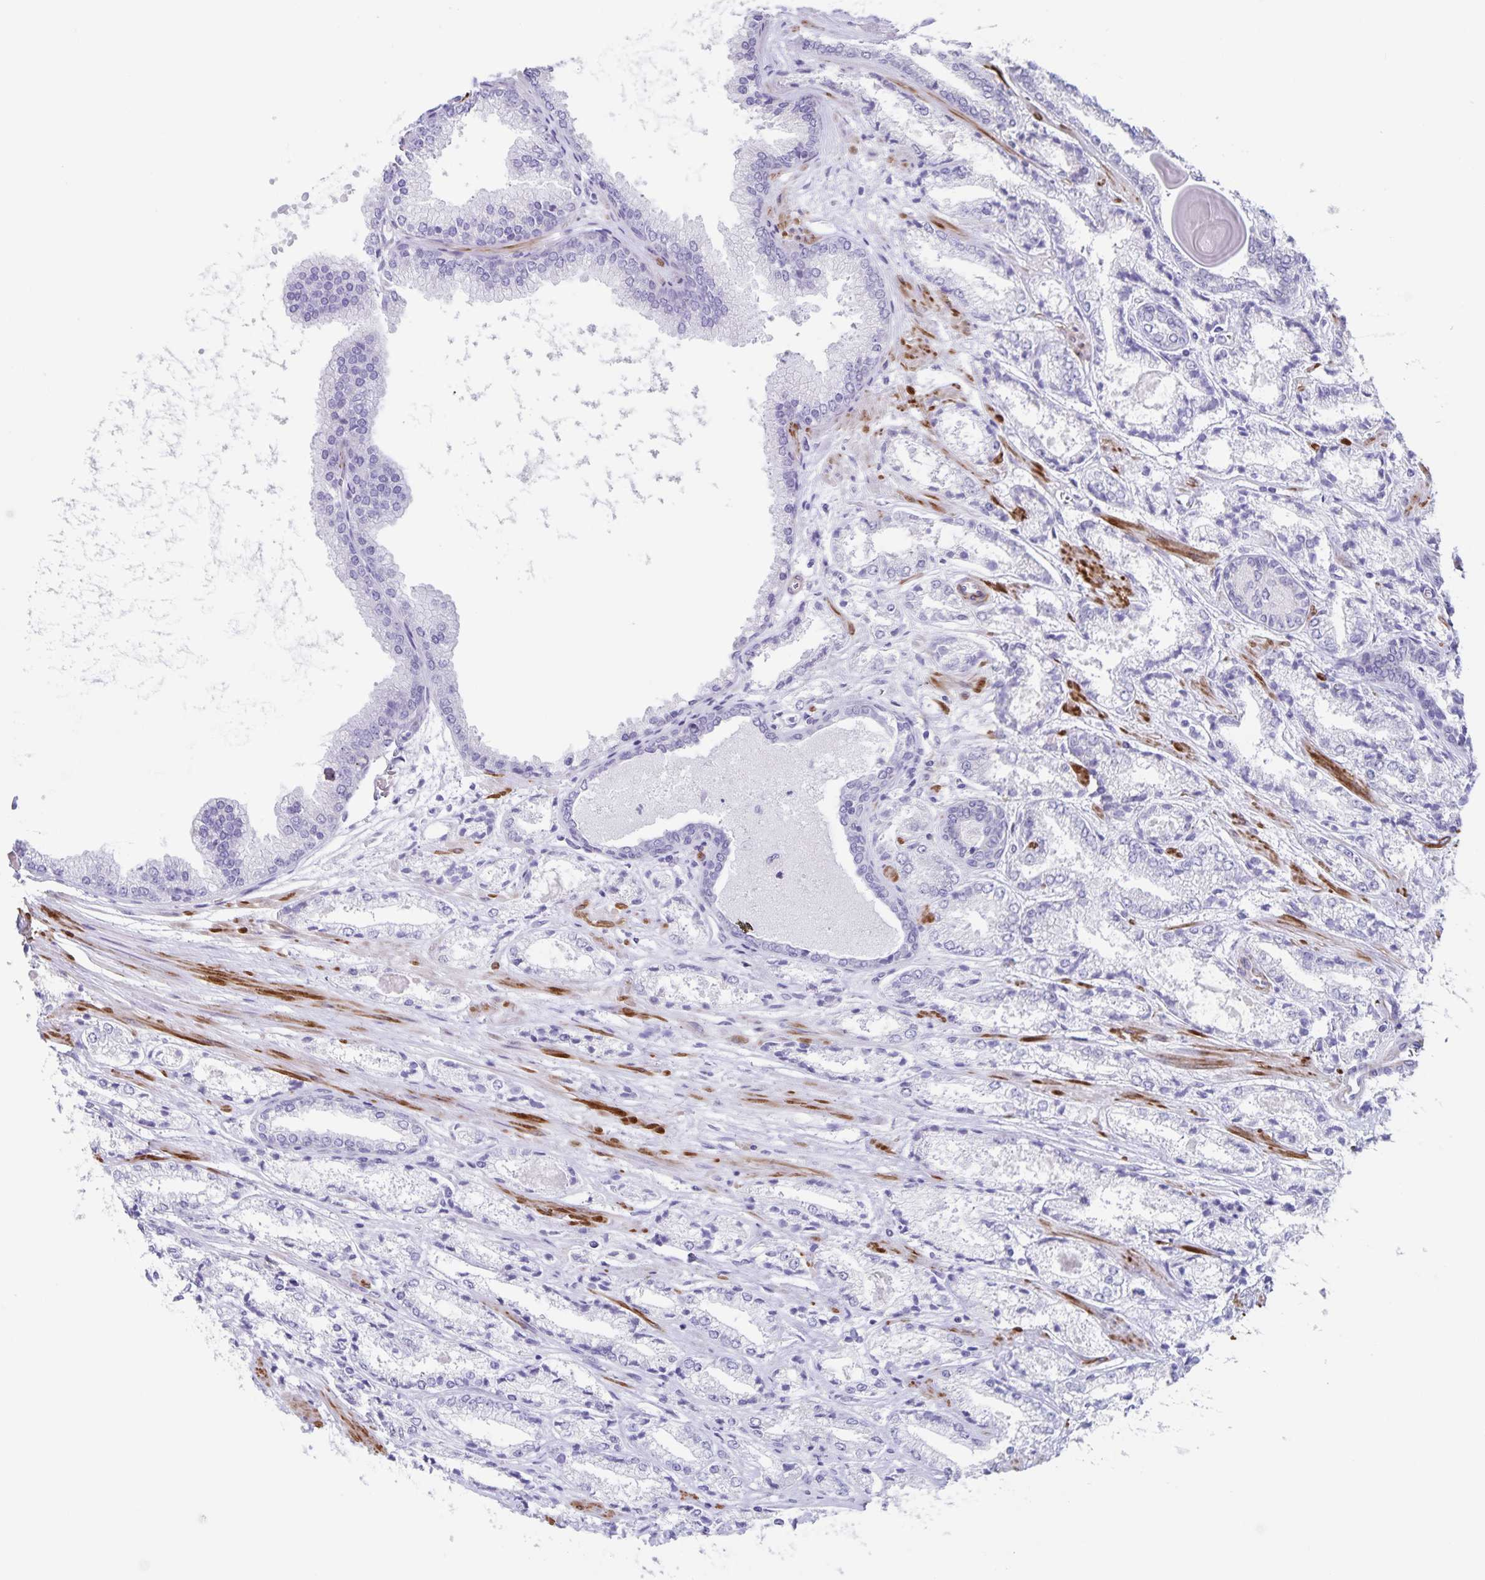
{"staining": {"intensity": "negative", "quantity": "none", "location": "none"}, "tissue": "prostate cancer", "cell_type": "Tumor cells", "image_type": "cancer", "snomed": [{"axis": "morphology", "description": "Adenocarcinoma, High grade"}, {"axis": "topography", "description": "Prostate"}], "caption": "Image shows no significant protein positivity in tumor cells of prostate cancer (adenocarcinoma (high-grade)).", "gene": "SYNM", "patient": {"sex": "male", "age": 64}}